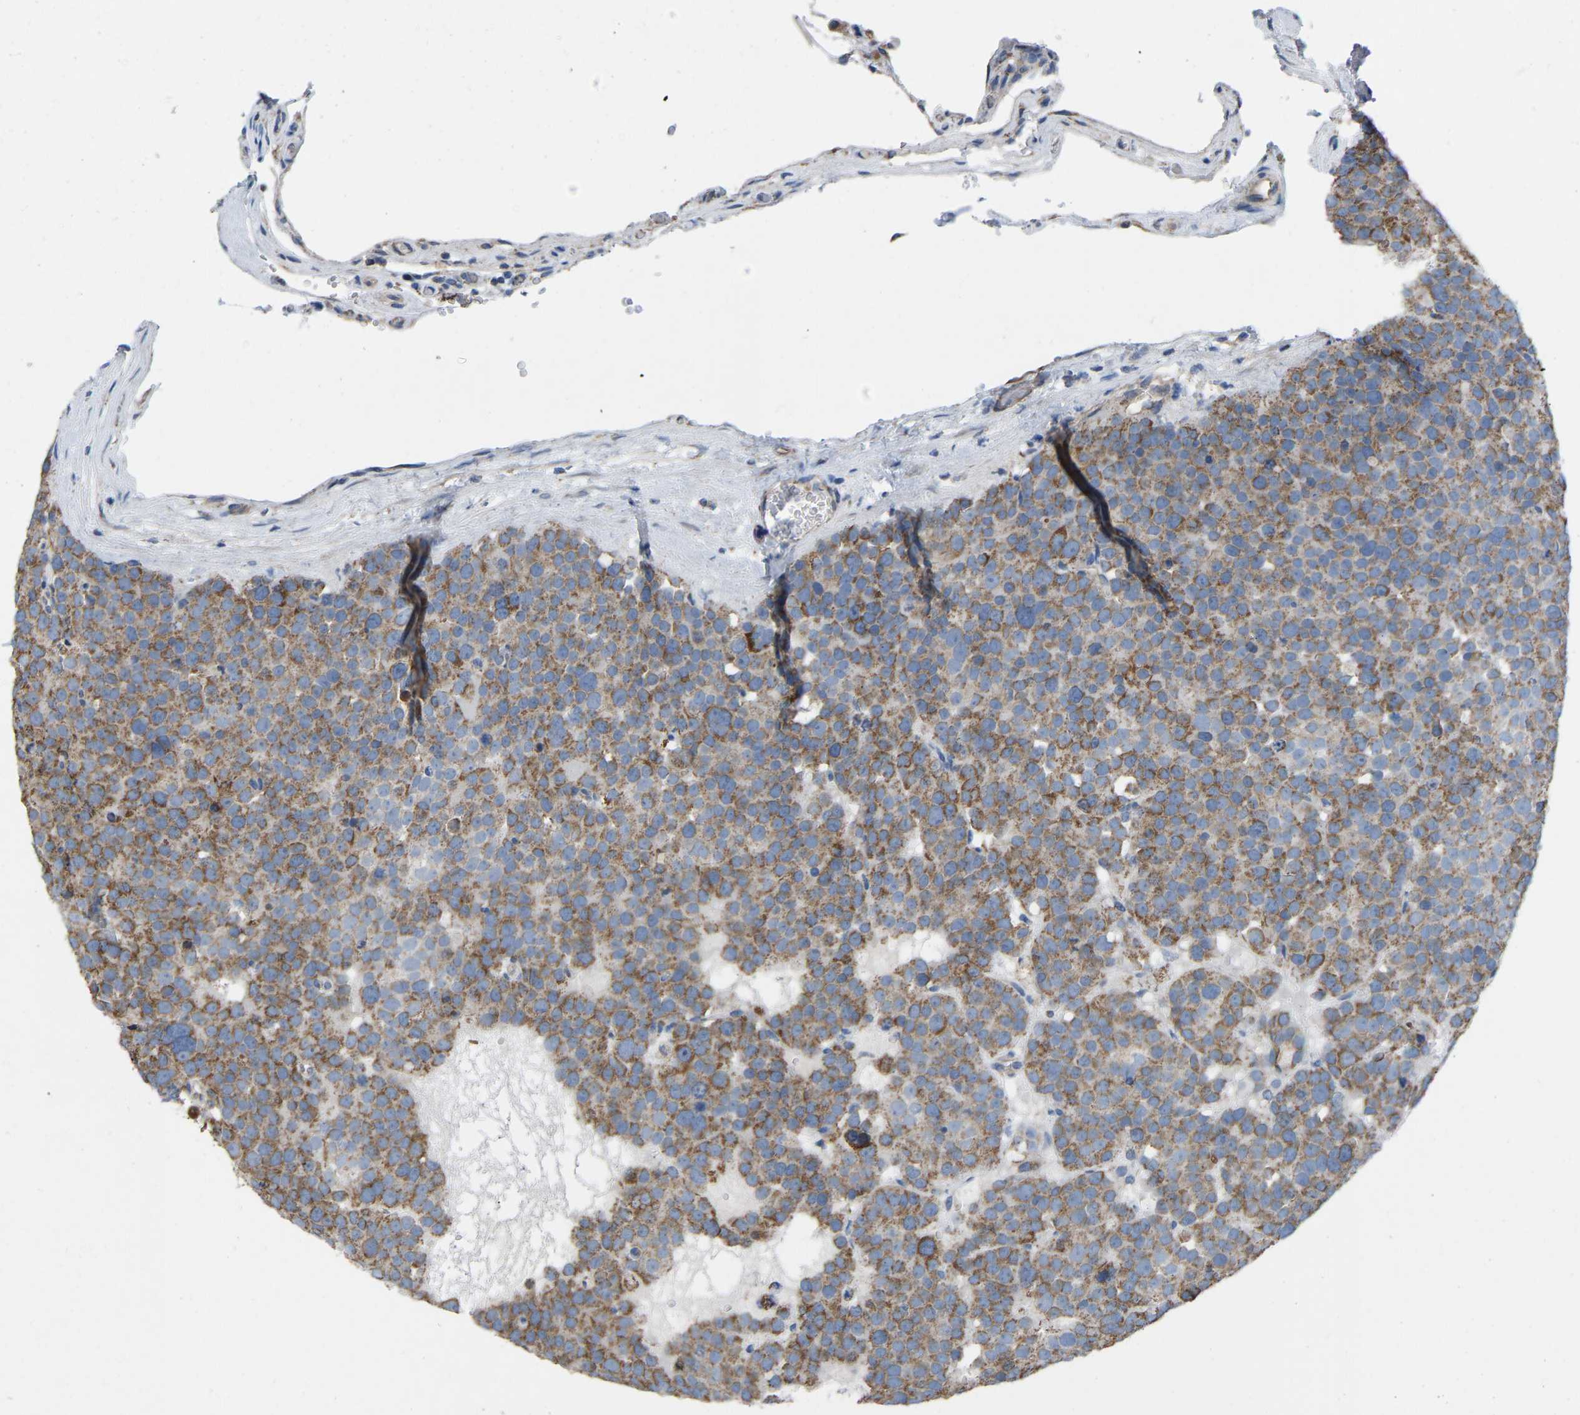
{"staining": {"intensity": "moderate", "quantity": ">75%", "location": "cytoplasmic/membranous"}, "tissue": "testis cancer", "cell_type": "Tumor cells", "image_type": "cancer", "snomed": [{"axis": "morphology", "description": "Seminoma, NOS"}, {"axis": "topography", "description": "Testis"}], "caption": "Brown immunohistochemical staining in seminoma (testis) reveals moderate cytoplasmic/membranous expression in about >75% of tumor cells.", "gene": "BCL10", "patient": {"sex": "male", "age": 71}}